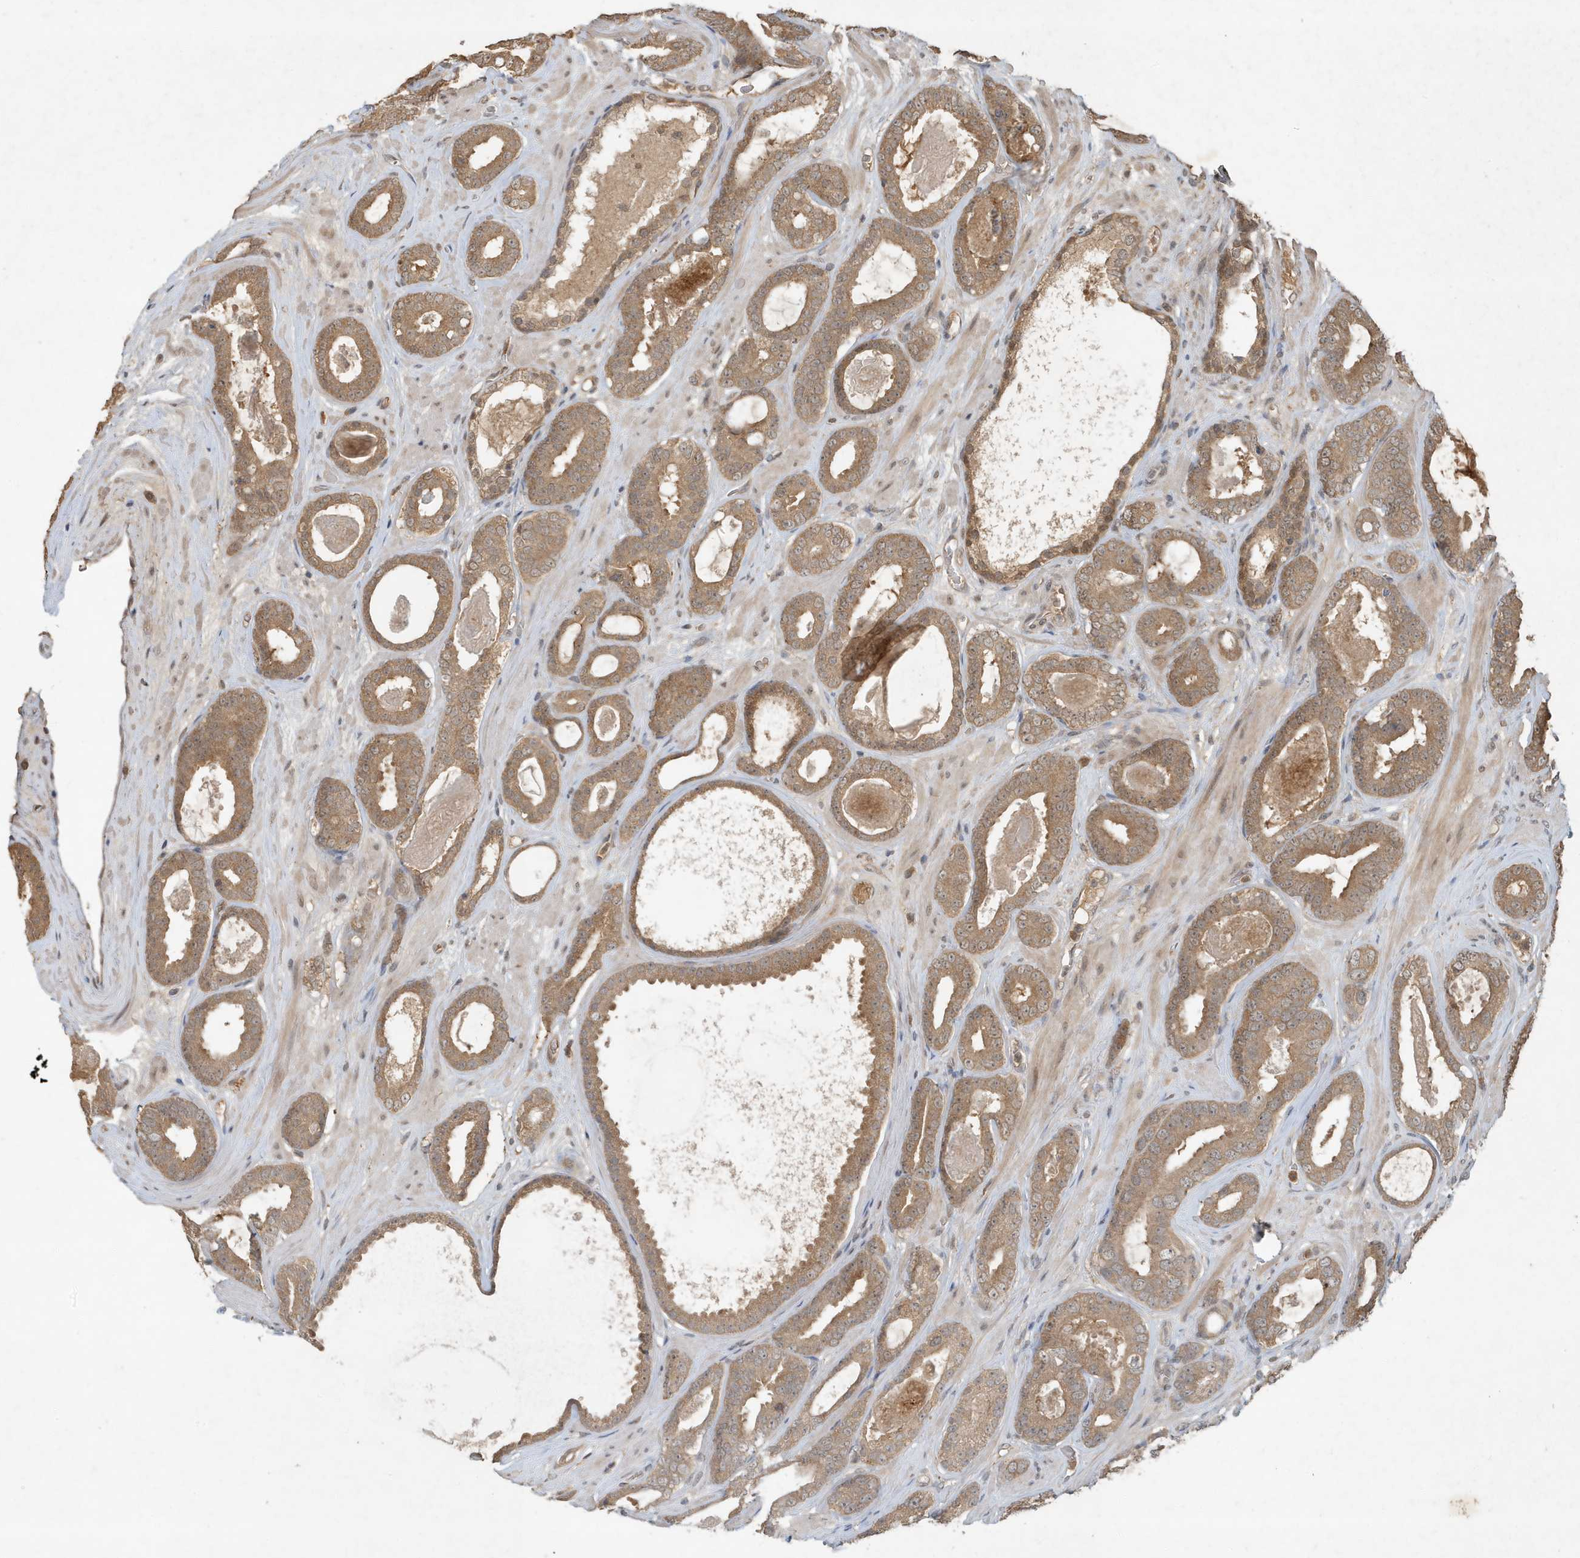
{"staining": {"intensity": "moderate", "quantity": ">75%", "location": "cytoplasmic/membranous"}, "tissue": "prostate cancer", "cell_type": "Tumor cells", "image_type": "cancer", "snomed": [{"axis": "morphology", "description": "Adenocarcinoma, High grade"}, {"axis": "topography", "description": "Prostate"}], "caption": "Immunohistochemical staining of human adenocarcinoma (high-grade) (prostate) exhibits medium levels of moderate cytoplasmic/membranous staining in approximately >75% of tumor cells.", "gene": "ABCB9", "patient": {"sex": "male", "age": 60}}